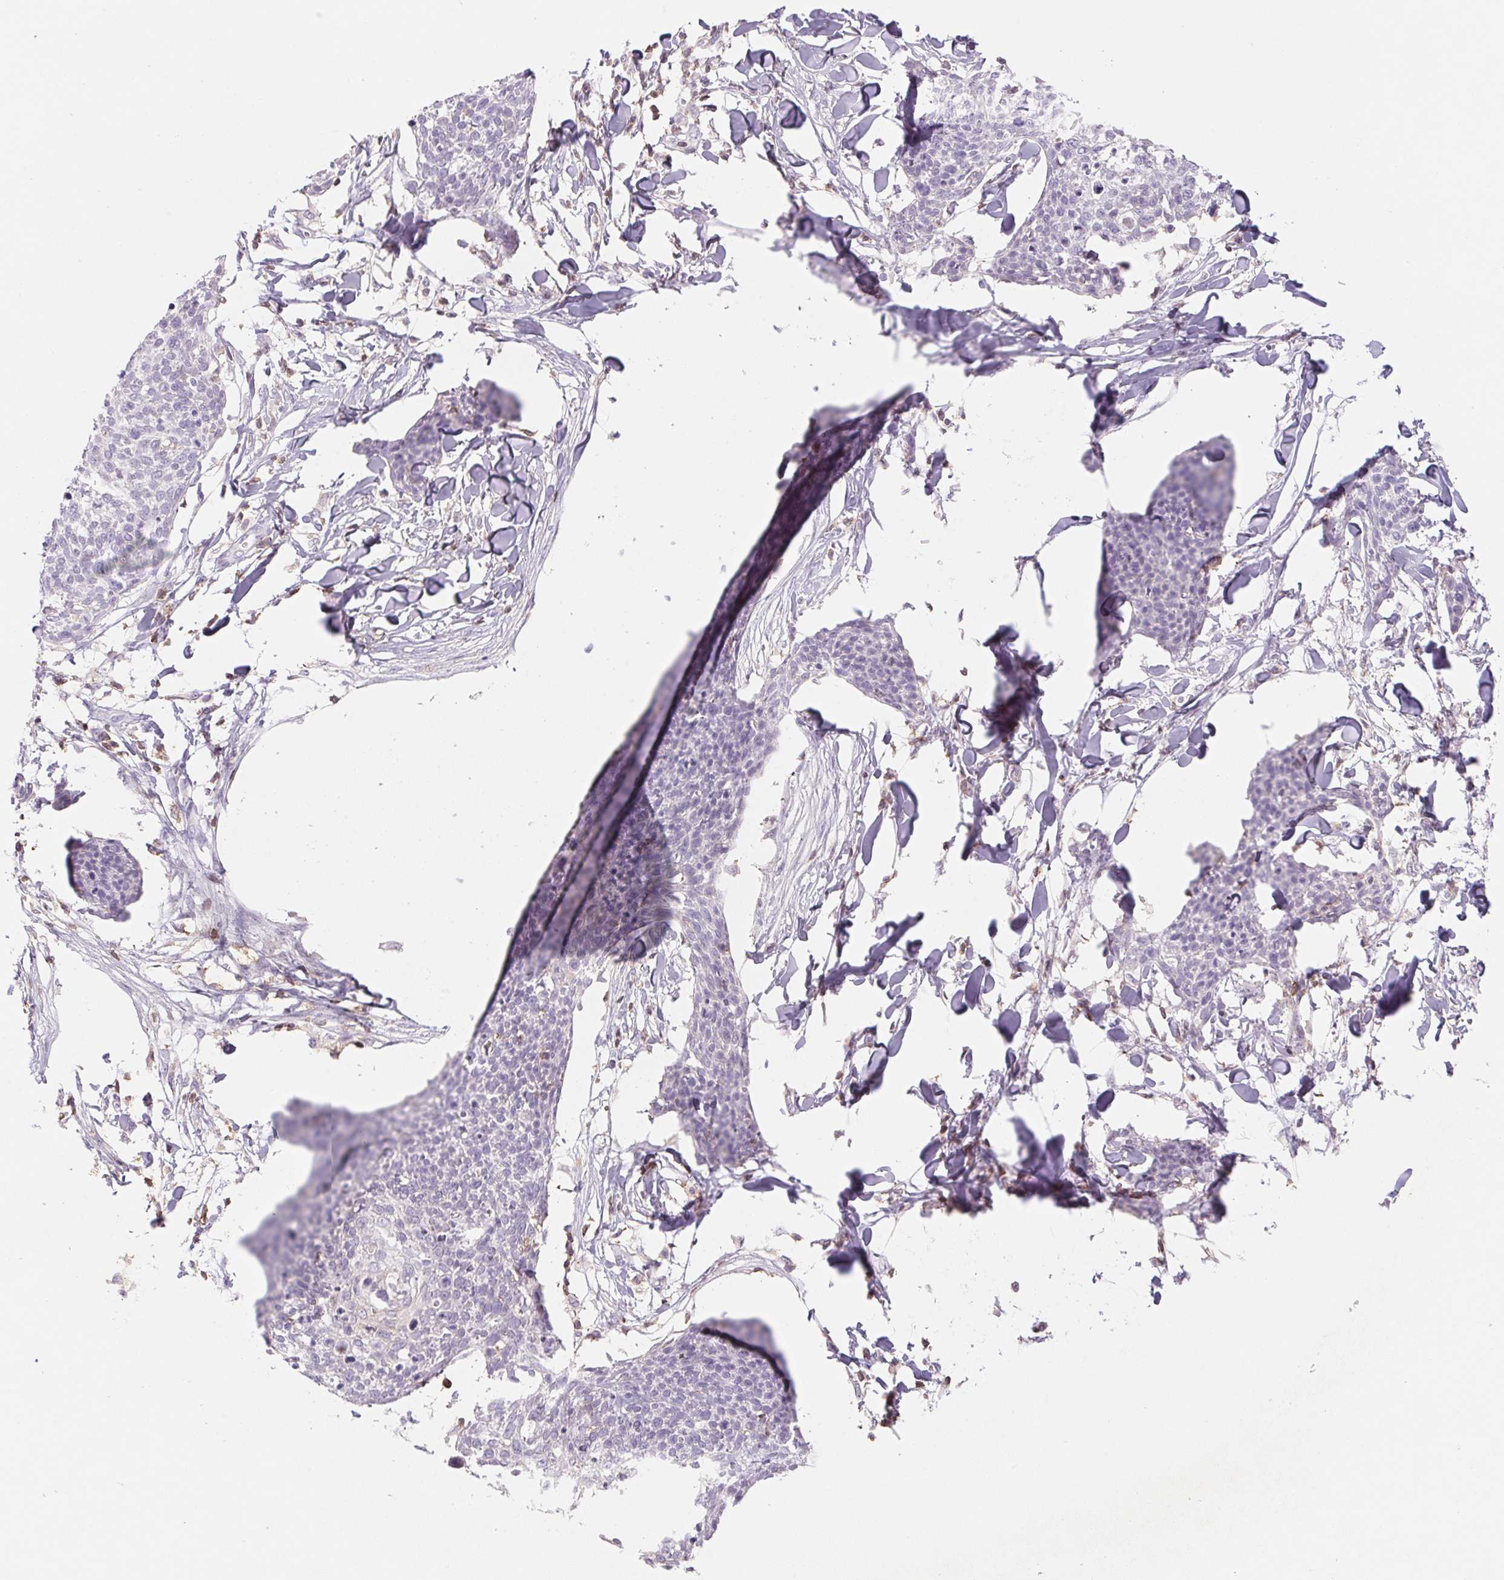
{"staining": {"intensity": "negative", "quantity": "none", "location": "none"}, "tissue": "skin cancer", "cell_type": "Tumor cells", "image_type": "cancer", "snomed": [{"axis": "morphology", "description": "Squamous cell carcinoma, NOS"}, {"axis": "topography", "description": "Skin"}, {"axis": "topography", "description": "Vulva"}], "caption": "A histopathology image of squamous cell carcinoma (skin) stained for a protein reveals no brown staining in tumor cells.", "gene": "KIF26A", "patient": {"sex": "female", "age": 75}}